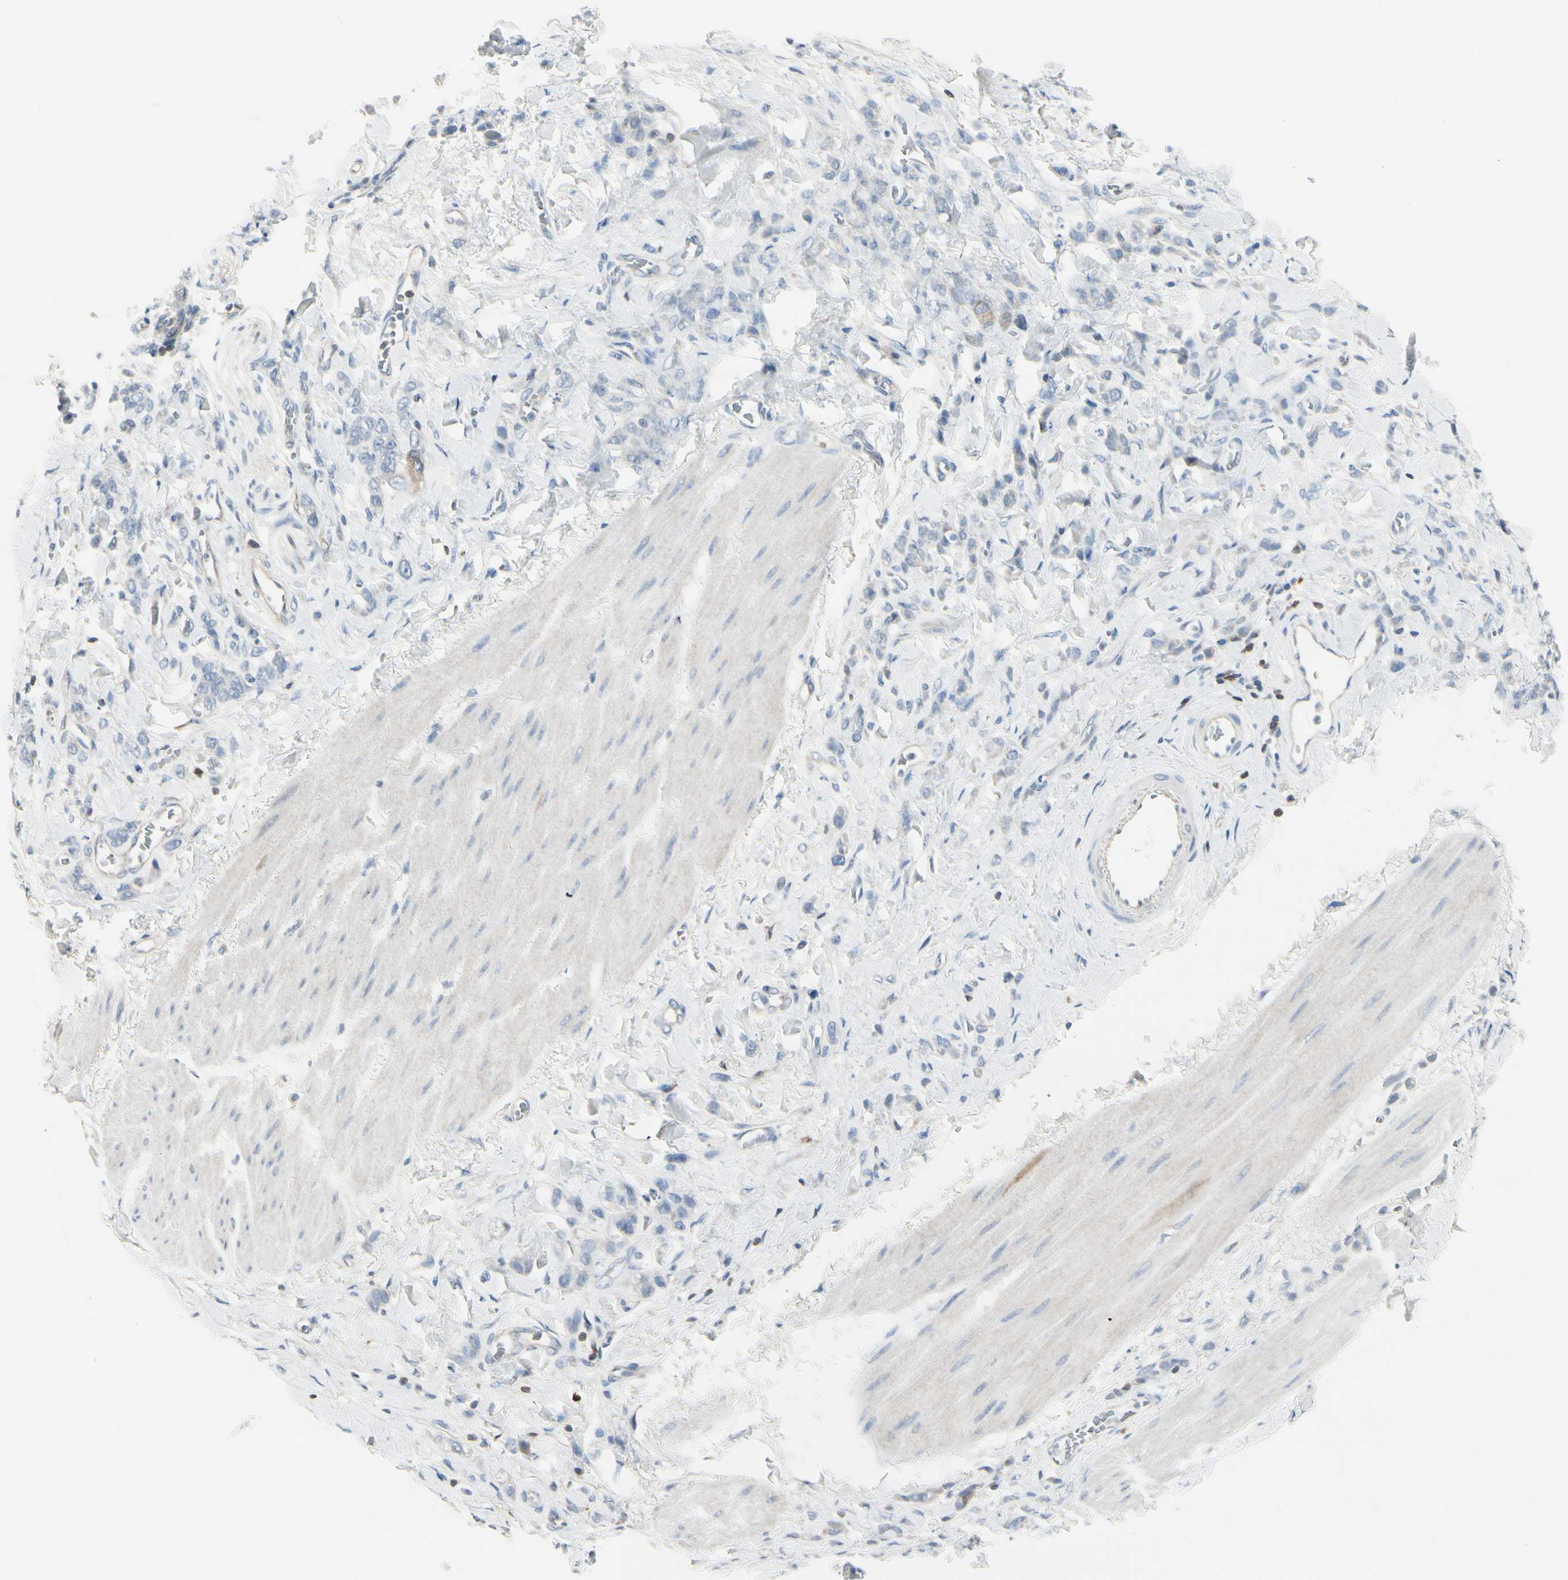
{"staining": {"intensity": "negative", "quantity": "none", "location": "none"}, "tissue": "stomach cancer", "cell_type": "Tumor cells", "image_type": "cancer", "snomed": [{"axis": "morphology", "description": "Adenocarcinoma, NOS"}, {"axis": "topography", "description": "Stomach"}], "caption": "Immunohistochemistry photomicrograph of neoplastic tissue: adenocarcinoma (stomach) stained with DAB (3,3'-diaminobenzidine) demonstrates no significant protein positivity in tumor cells.", "gene": "TRAF1", "patient": {"sex": "male", "age": 82}}